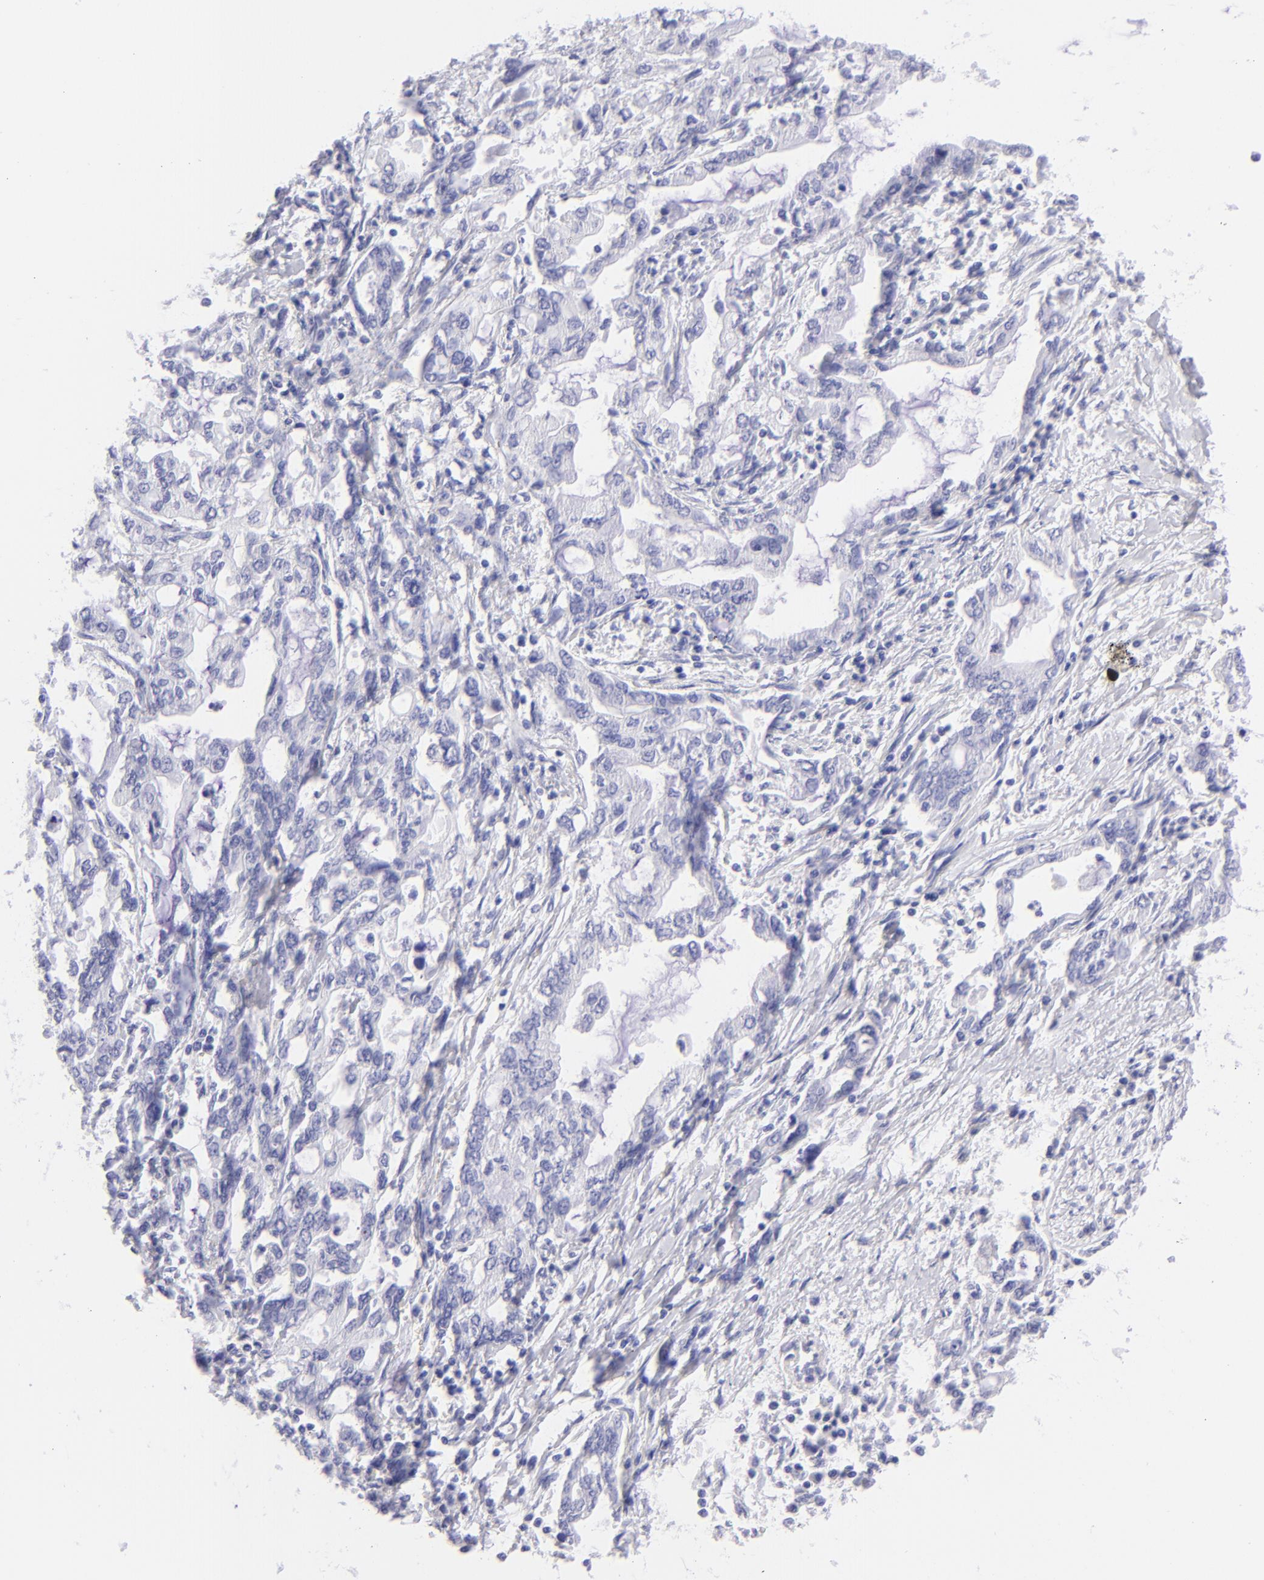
{"staining": {"intensity": "negative", "quantity": "none", "location": "none"}, "tissue": "pancreatic cancer", "cell_type": "Tumor cells", "image_type": "cancer", "snomed": [{"axis": "morphology", "description": "Adenocarcinoma, NOS"}, {"axis": "topography", "description": "Pancreas"}], "caption": "The histopathology image displays no staining of tumor cells in pancreatic cancer.", "gene": "SLC1A3", "patient": {"sex": "female", "age": 57}}